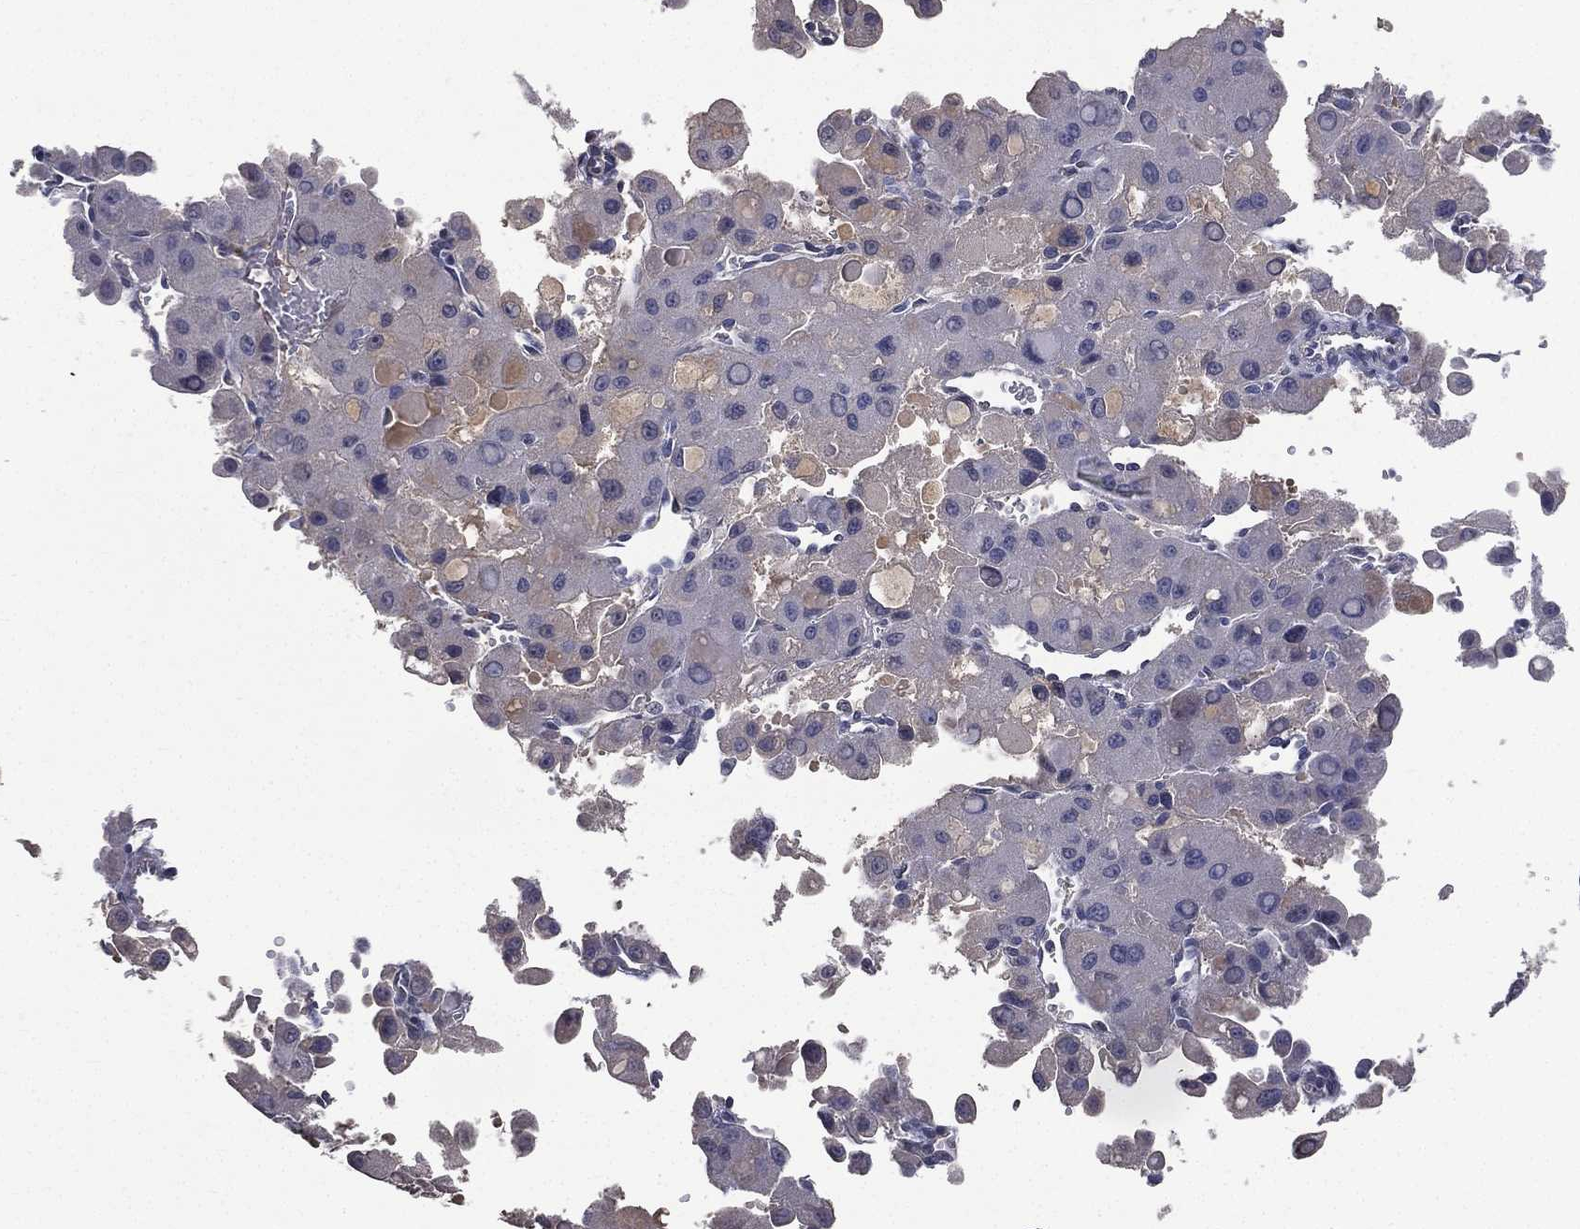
{"staining": {"intensity": "negative", "quantity": "none", "location": "none"}, "tissue": "liver cancer", "cell_type": "Tumor cells", "image_type": "cancer", "snomed": [{"axis": "morphology", "description": "Carcinoma, Hepatocellular, NOS"}, {"axis": "topography", "description": "Liver"}], "caption": "This is a photomicrograph of immunohistochemistry (IHC) staining of hepatocellular carcinoma (liver), which shows no expression in tumor cells. Brightfield microscopy of immunohistochemistry stained with DAB (3,3'-diaminobenzidine) (brown) and hematoxylin (blue), captured at high magnification.", "gene": "SNAP25", "patient": {"sex": "male", "age": 27}}